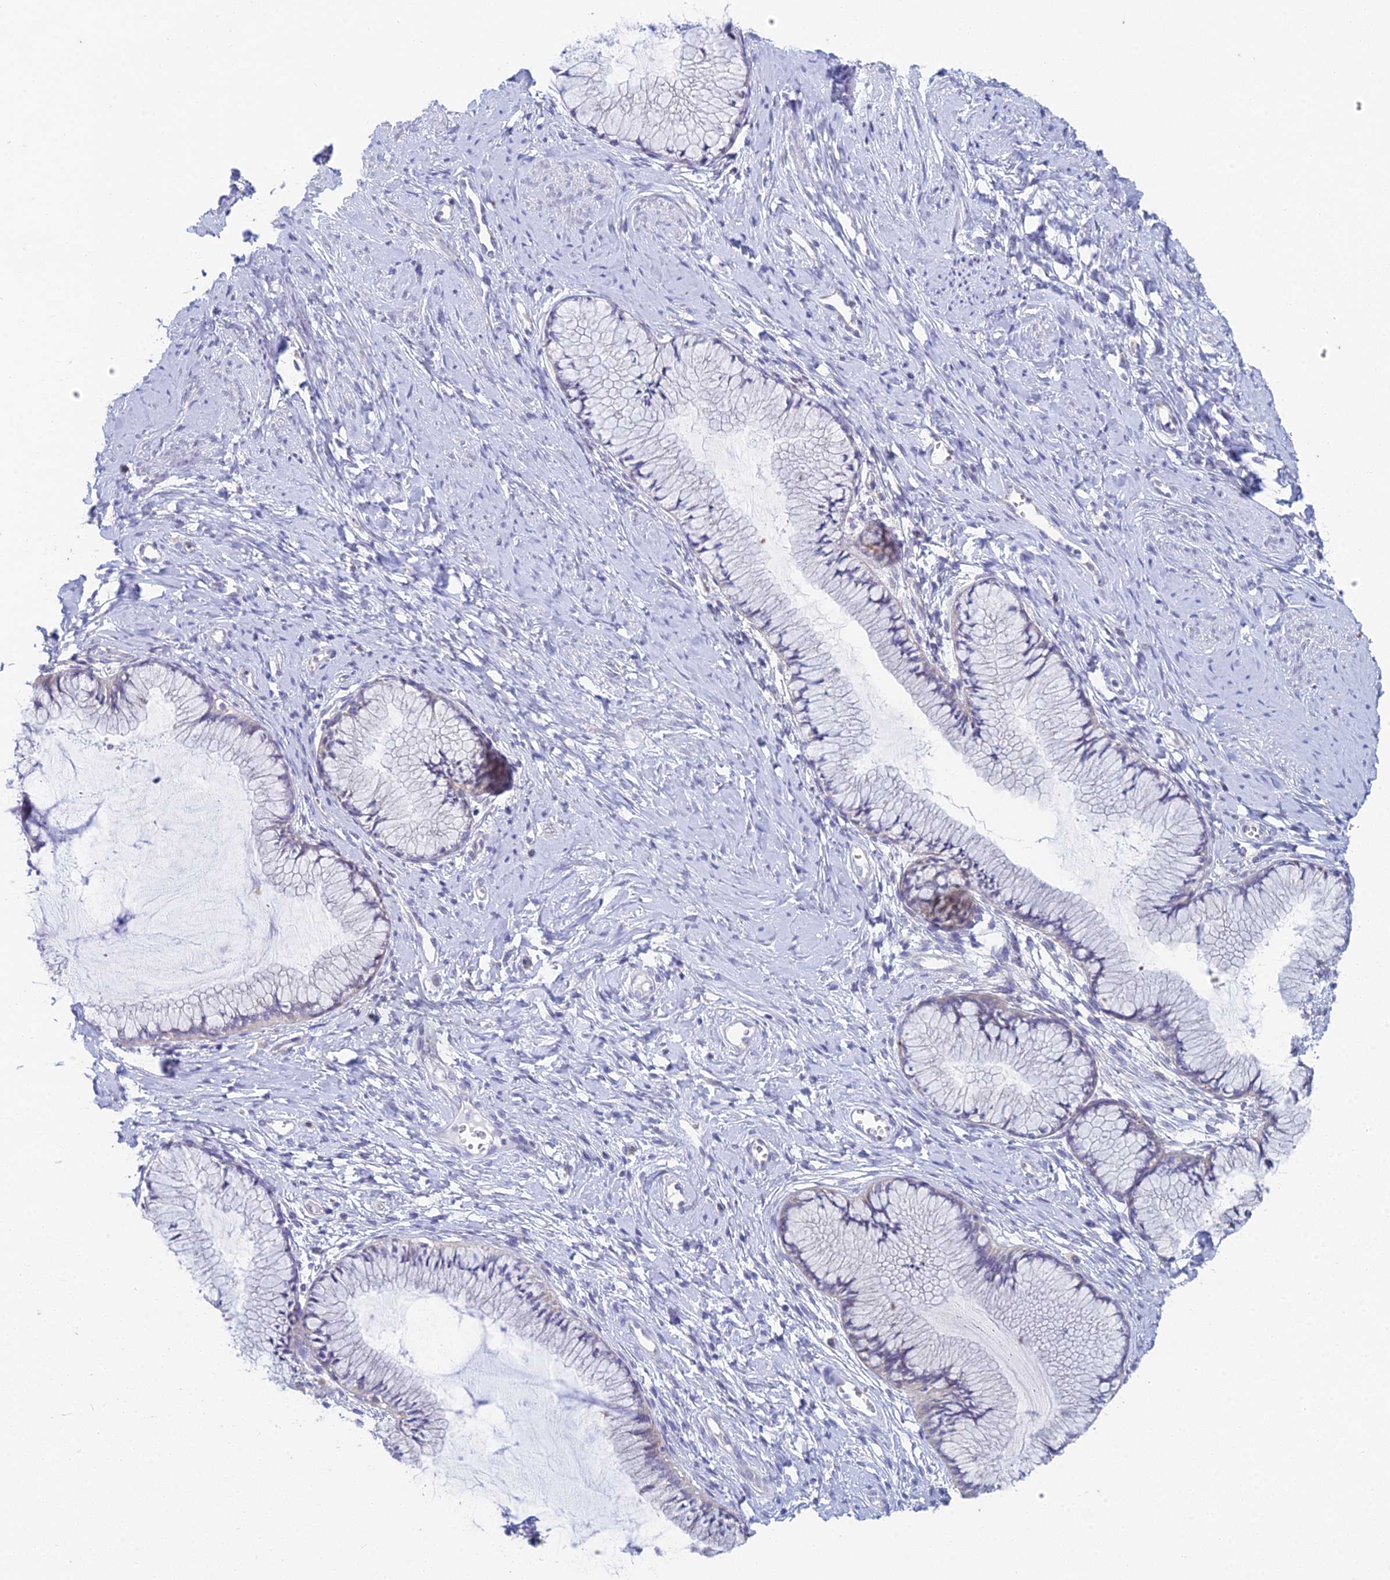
{"staining": {"intensity": "weak", "quantity": "<25%", "location": "cytoplasmic/membranous"}, "tissue": "cervix", "cell_type": "Glandular cells", "image_type": "normal", "snomed": [{"axis": "morphology", "description": "Normal tissue, NOS"}, {"axis": "topography", "description": "Cervix"}], "caption": "This micrograph is of unremarkable cervix stained with IHC to label a protein in brown with the nuclei are counter-stained blue. There is no expression in glandular cells. (Brightfield microscopy of DAB IHC at high magnification).", "gene": "EEF2KMT", "patient": {"sex": "female", "age": 42}}